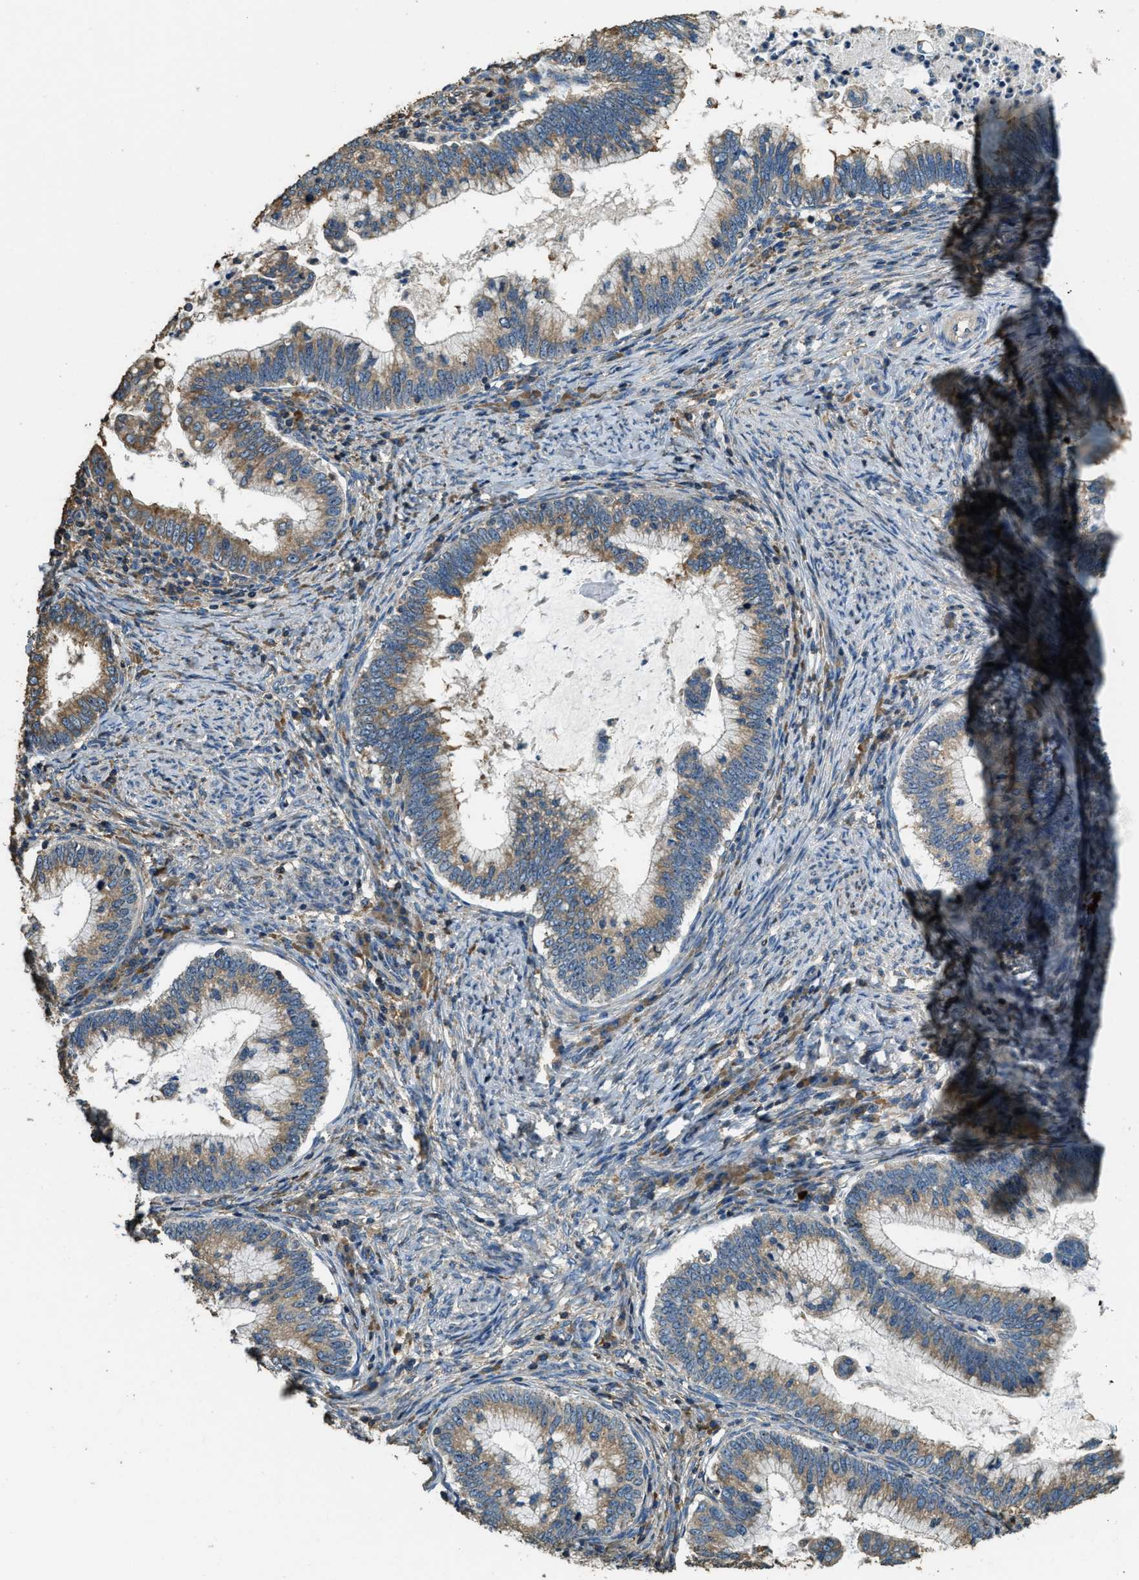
{"staining": {"intensity": "moderate", "quantity": ">75%", "location": "cytoplasmic/membranous"}, "tissue": "cervical cancer", "cell_type": "Tumor cells", "image_type": "cancer", "snomed": [{"axis": "morphology", "description": "Adenocarcinoma, NOS"}, {"axis": "topography", "description": "Cervix"}], "caption": "The micrograph exhibits a brown stain indicating the presence of a protein in the cytoplasmic/membranous of tumor cells in adenocarcinoma (cervical). (Stains: DAB (3,3'-diaminobenzidine) in brown, nuclei in blue, Microscopy: brightfield microscopy at high magnification).", "gene": "ERGIC1", "patient": {"sex": "female", "age": 36}}